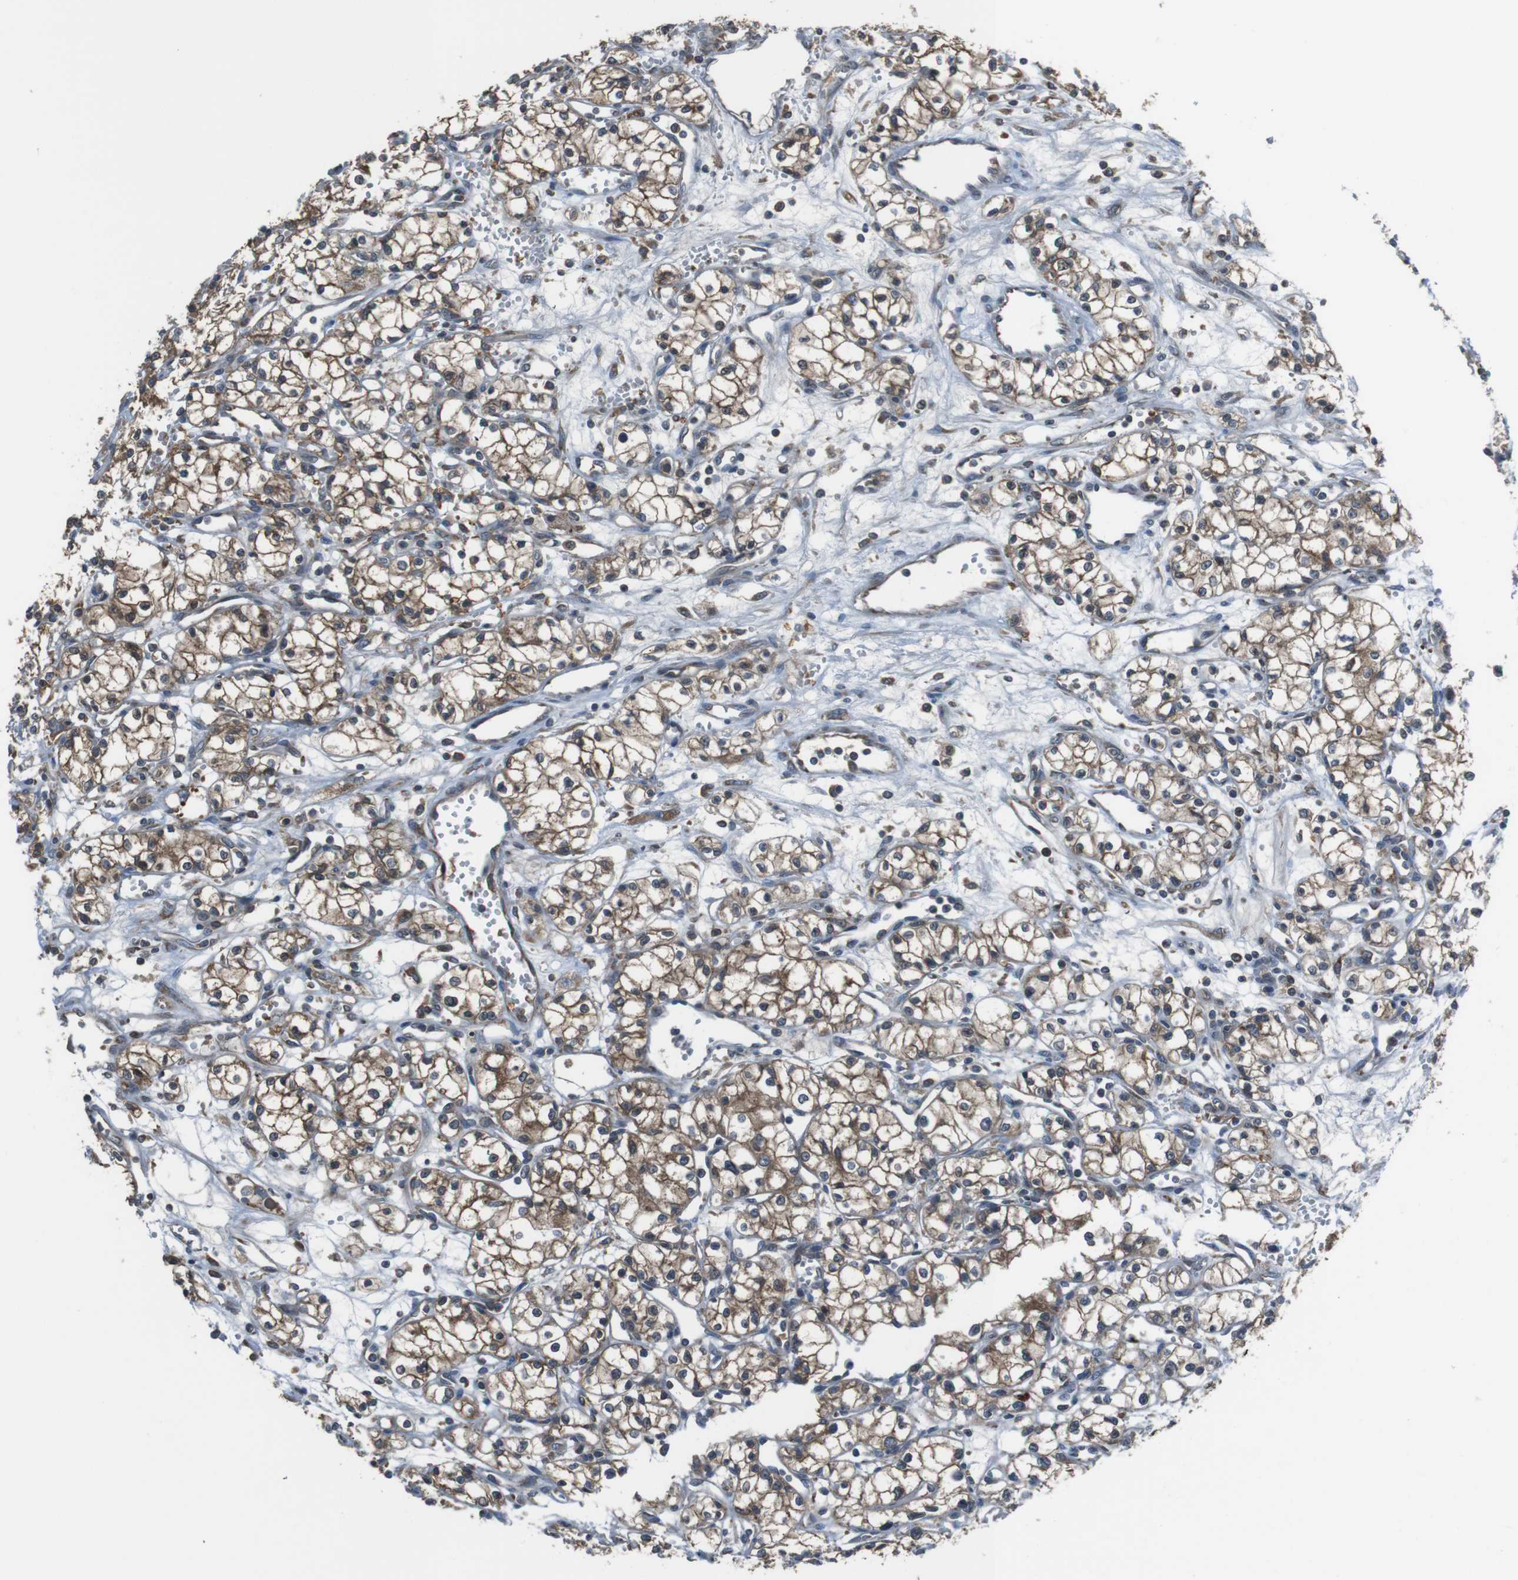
{"staining": {"intensity": "moderate", "quantity": ">75%", "location": "cytoplasmic/membranous"}, "tissue": "renal cancer", "cell_type": "Tumor cells", "image_type": "cancer", "snomed": [{"axis": "morphology", "description": "Normal tissue, NOS"}, {"axis": "morphology", "description": "Adenocarcinoma, NOS"}, {"axis": "topography", "description": "Kidney"}], "caption": "Moderate cytoplasmic/membranous protein staining is identified in about >75% of tumor cells in renal cancer. Nuclei are stained in blue.", "gene": "SSR3", "patient": {"sex": "male", "age": 59}}